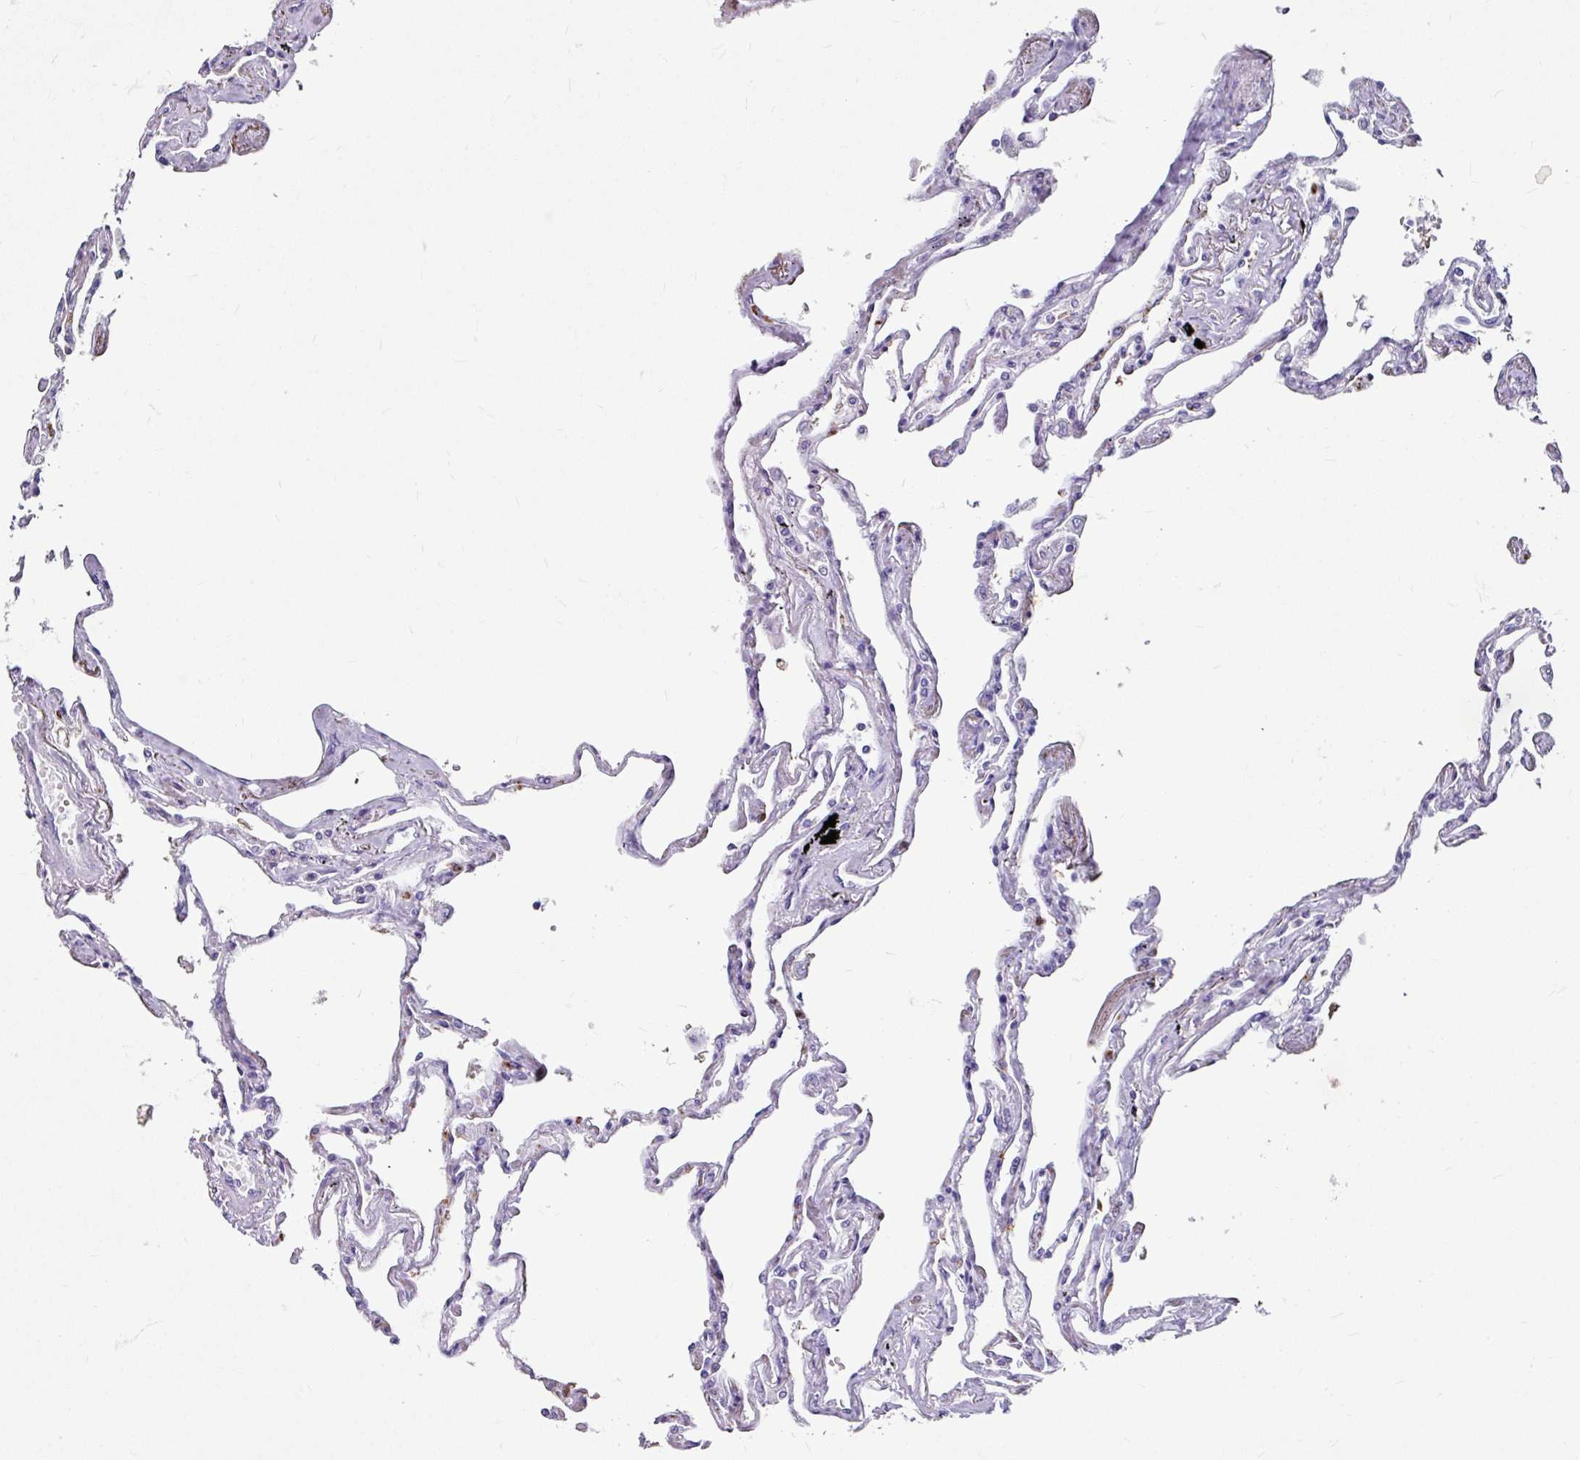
{"staining": {"intensity": "negative", "quantity": "none", "location": "none"}, "tissue": "lung", "cell_type": "Alveolar cells", "image_type": "normal", "snomed": [{"axis": "morphology", "description": "Normal tissue, NOS"}, {"axis": "topography", "description": "Lung"}], "caption": "DAB (3,3'-diaminobenzidine) immunohistochemical staining of unremarkable human lung reveals no significant expression in alveolar cells. Nuclei are stained in blue.", "gene": "ANKRD1", "patient": {"sex": "female", "age": 67}}